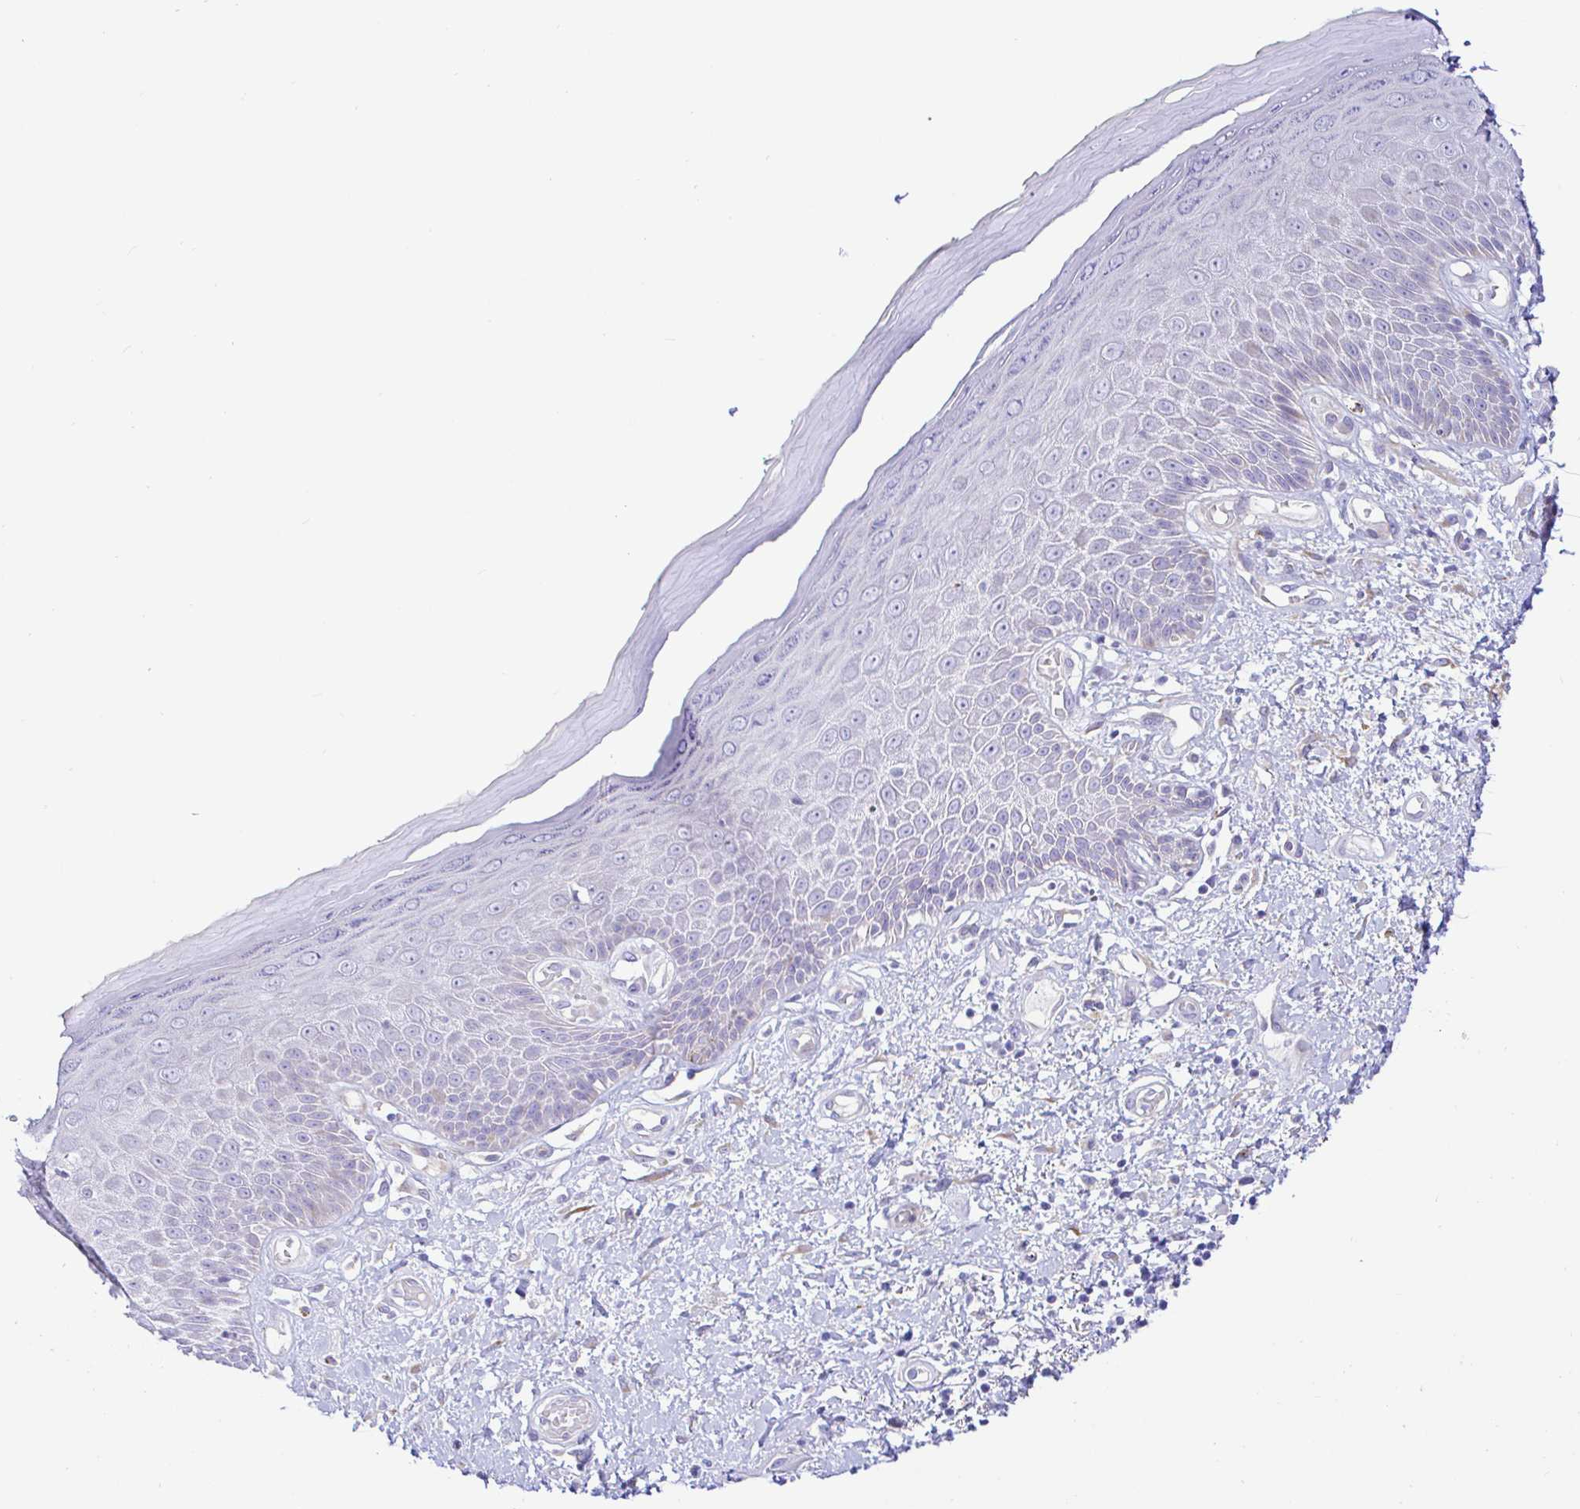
{"staining": {"intensity": "negative", "quantity": "none", "location": "none"}, "tissue": "skin", "cell_type": "Epidermal cells", "image_type": "normal", "snomed": [{"axis": "morphology", "description": "Normal tissue, NOS"}, {"axis": "topography", "description": "Anal"}, {"axis": "topography", "description": "Peripheral nerve tissue"}], "caption": "IHC photomicrograph of unremarkable human skin stained for a protein (brown), which exhibits no expression in epidermal cells. (DAB (3,3'-diaminobenzidine) immunohistochemistry (IHC) visualized using brightfield microscopy, high magnification).", "gene": "PINLYP", "patient": {"sex": "male", "age": 78}}